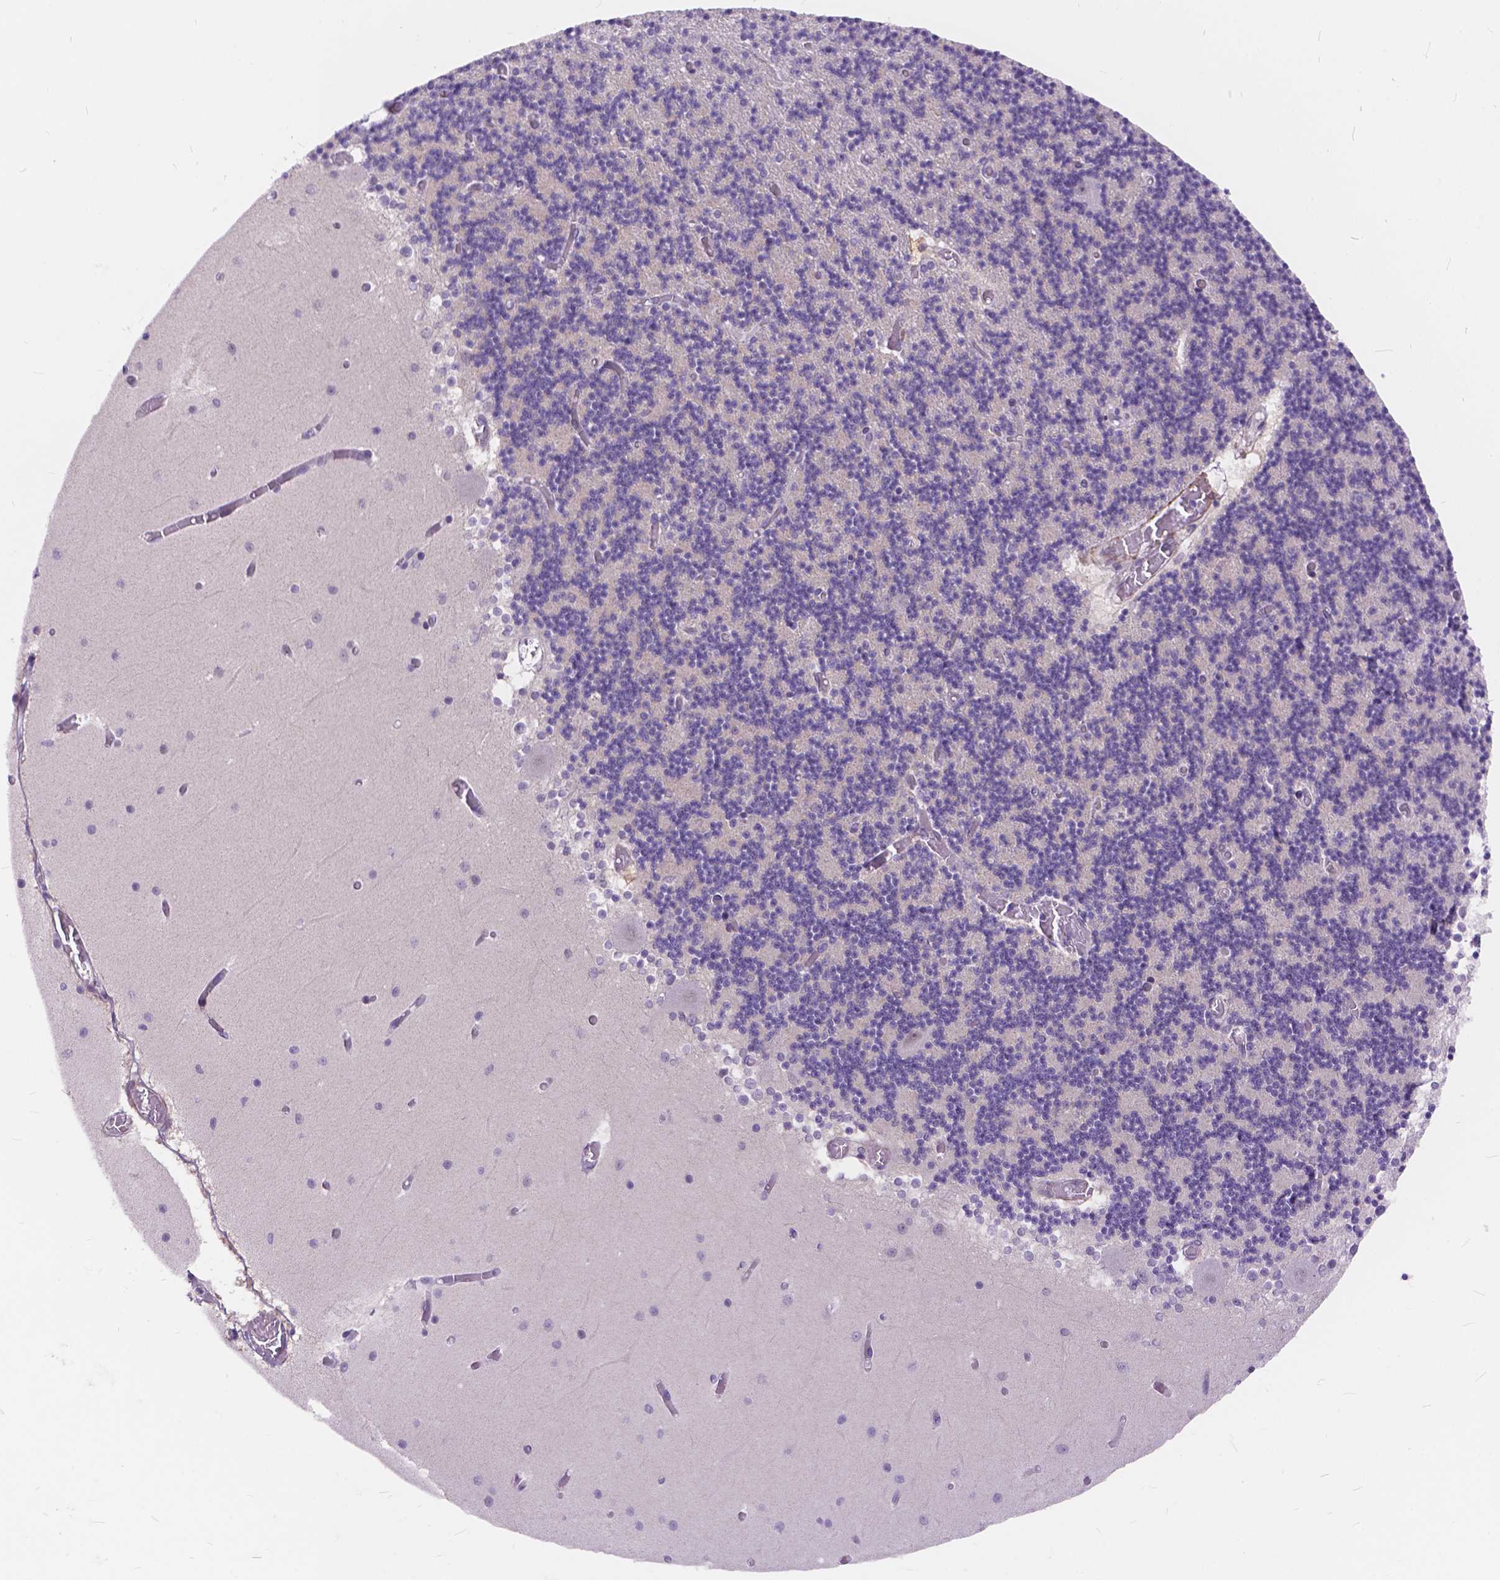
{"staining": {"intensity": "negative", "quantity": "none", "location": "none"}, "tissue": "cerebellum", "cell_type": "Cells in granular layer", "image_type": "normal", "snomed": [{"axis": "morphology", "description": "Normal tissue, NOS"}, {"axis": "topography", "description": "Cerebellum"}], "caption": "The image exhibits no staining of cells in granular layer in unremarkable cerebellum.", "gene": "MAN2C1", "patient": {"sex": "female", "age": 28}}